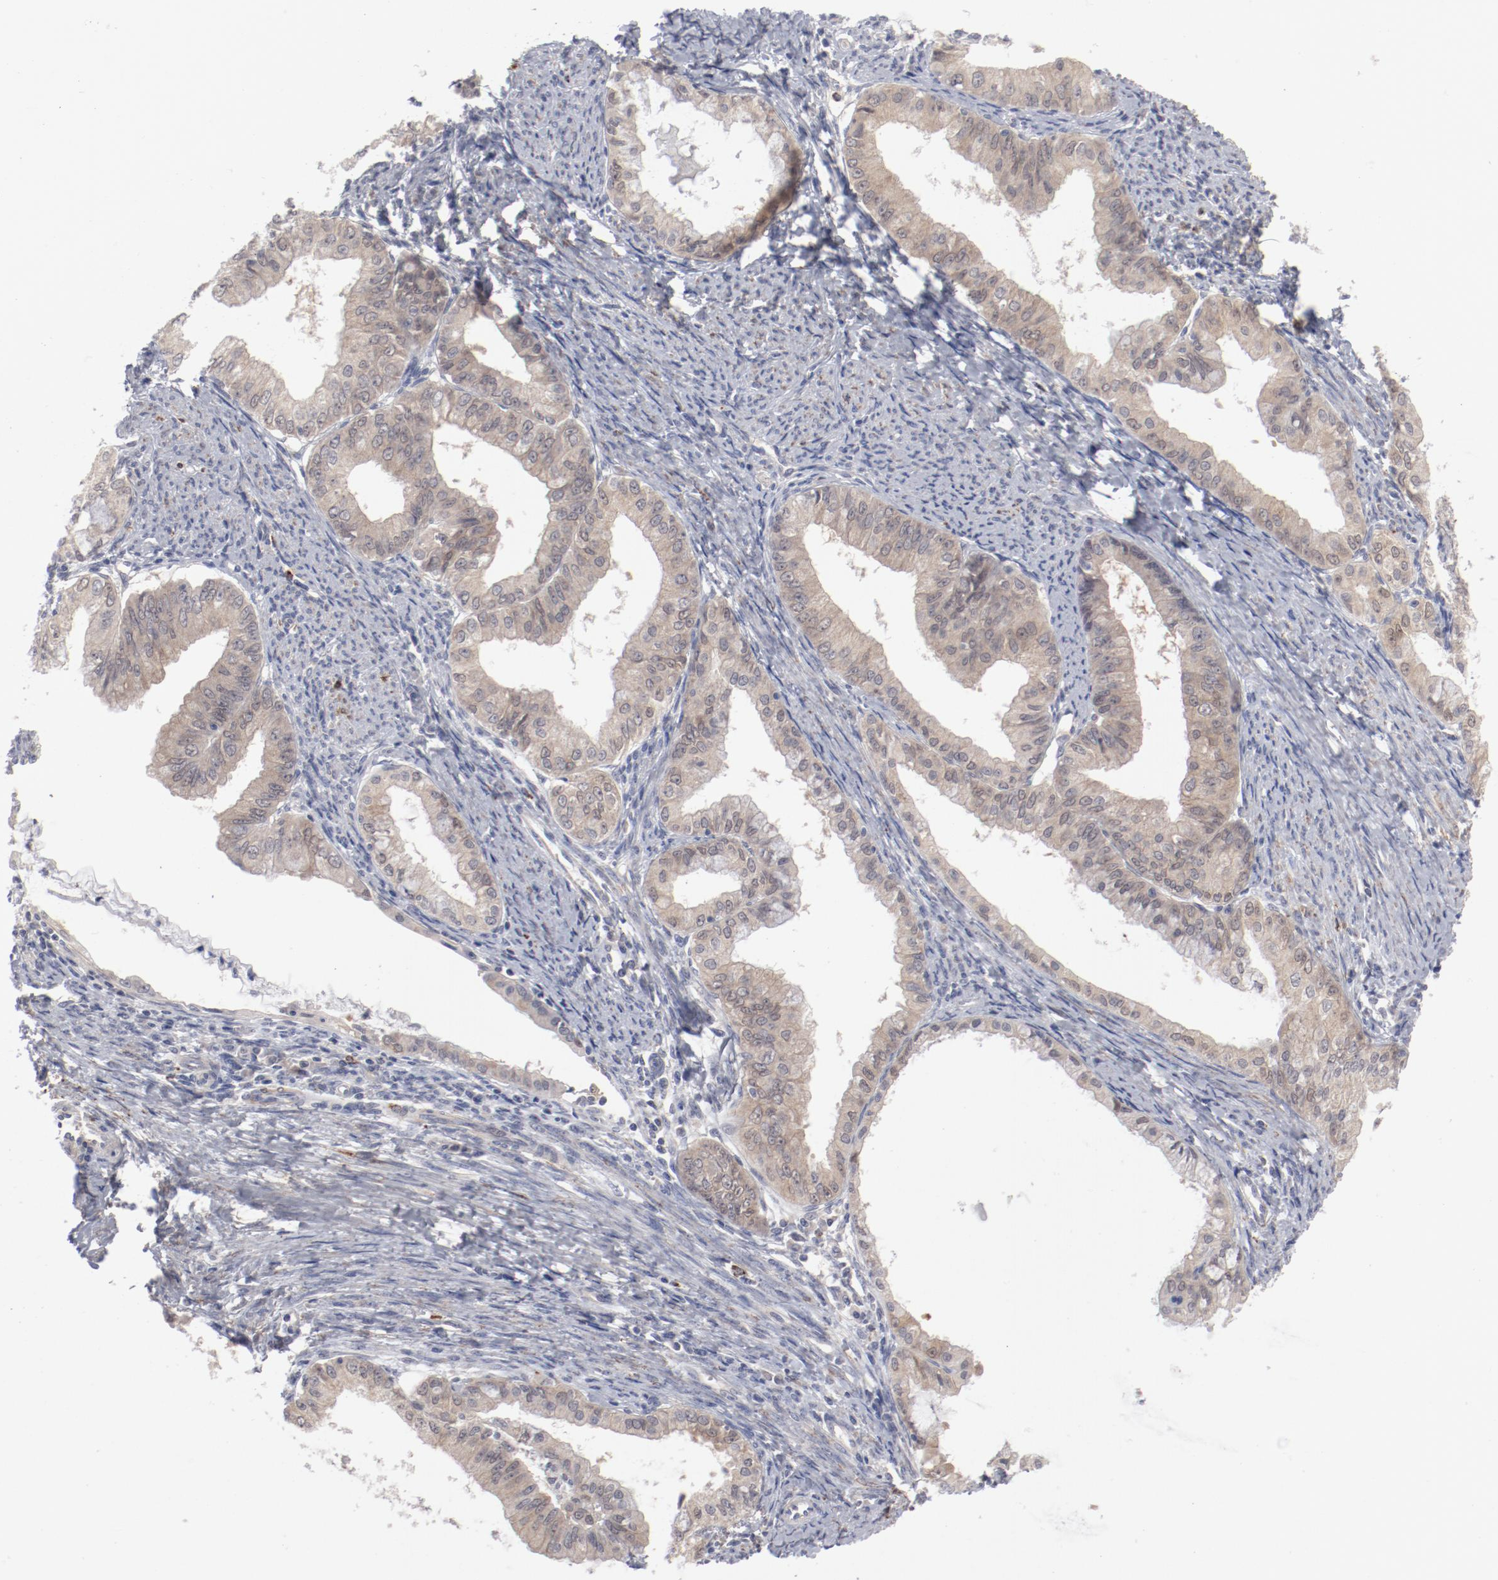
{"staining": {"intensity": "weak", "quantity": "25%-75%", "location": "cytoplasmic/membranous"}, "tissue": "endometrial cancer", "cell_type": "Tumor cells", "image_type": "cancer", "snomed": [{"axis": "morphology", "description": "Adenocarcinoma, NOS"}, {"axis": "topography", "description": "Endometrium"}], "caption": "A brown stain shows weak cytoplasmic/membranous staining of a protein in endometrial cancer tumor cells.", "gene": "SH3BGR", "patient": {"sex": "female", "age": 76}}